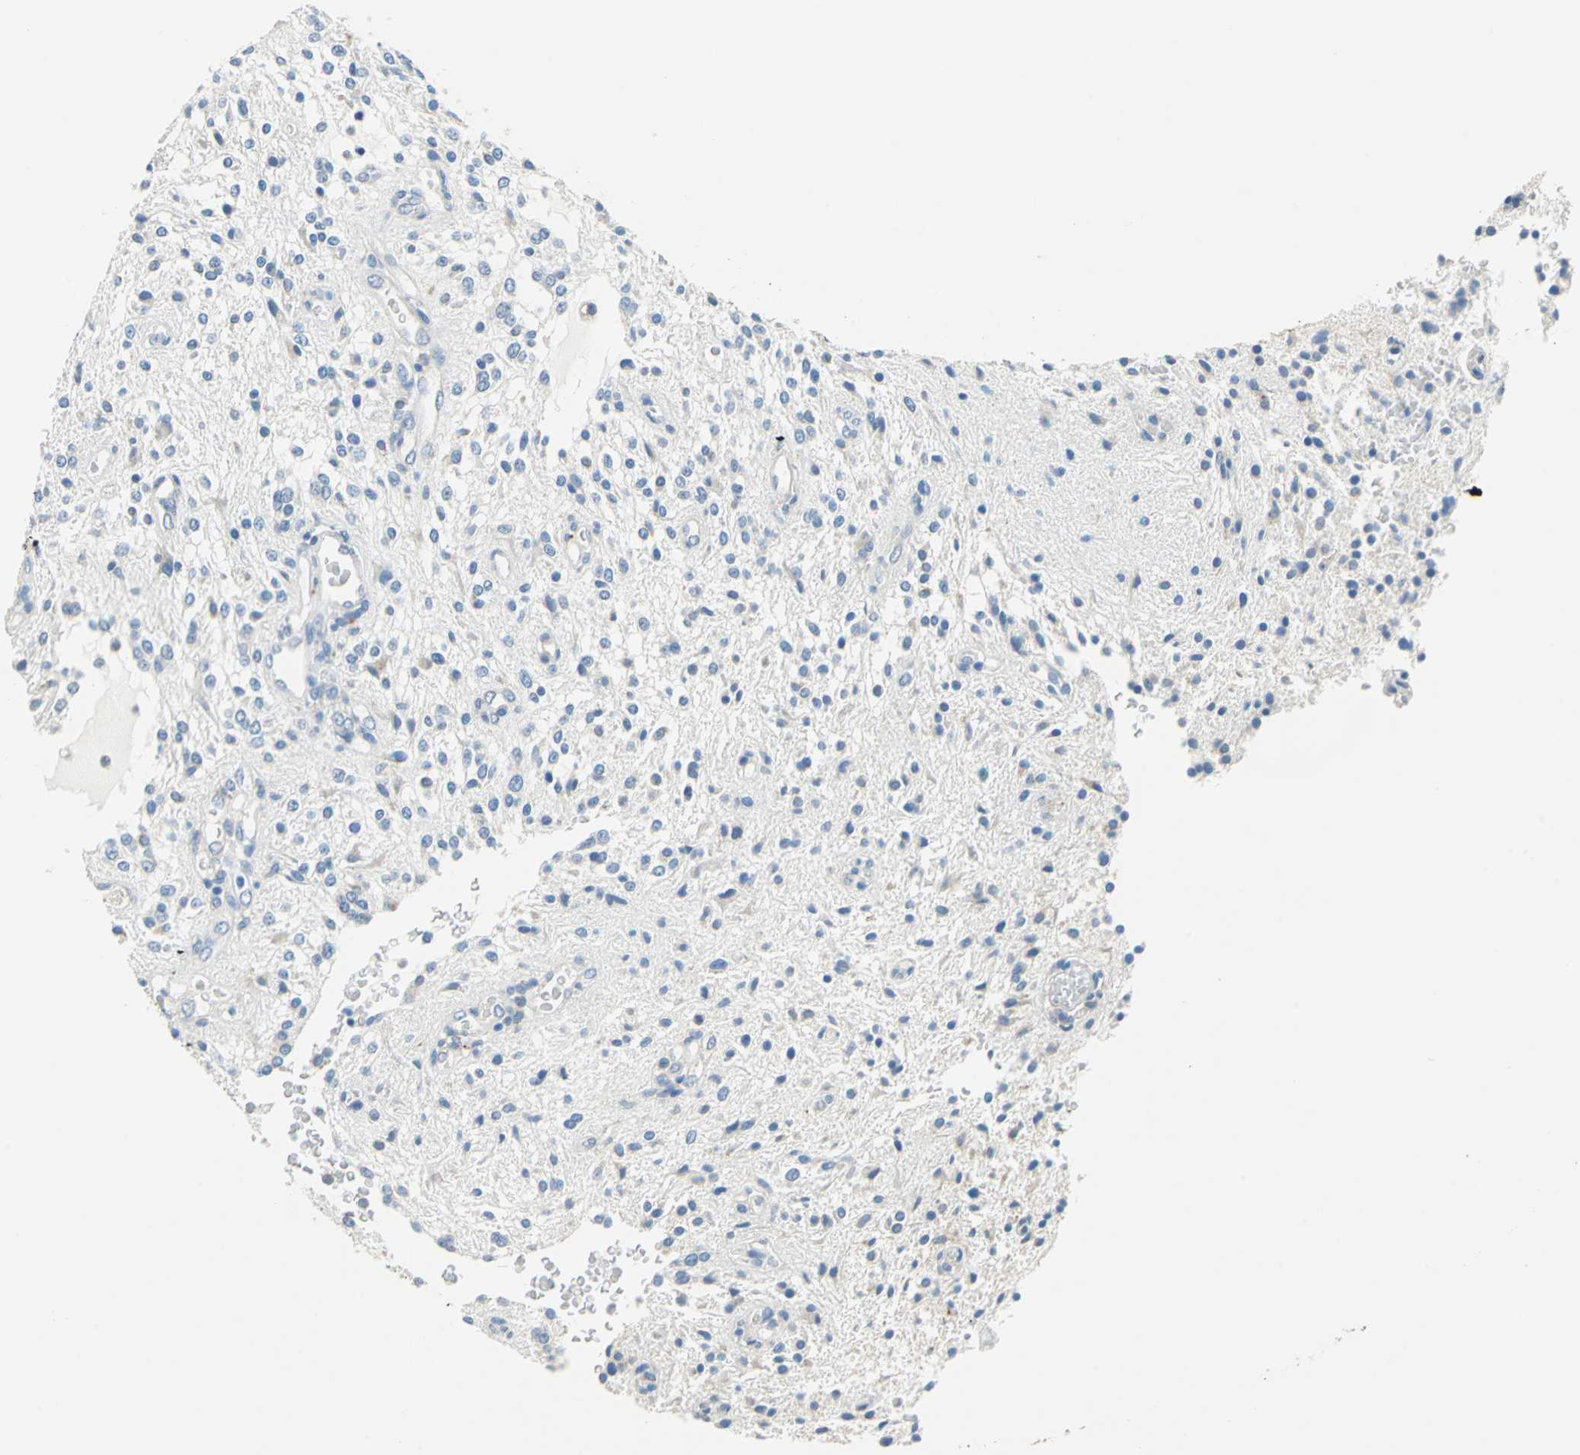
{"staining": {"intensity": "negative", "quantity": "none", "location": "none"}, "tissue": "glioma", "cell_type": "Tumor cells", "image_type": "cancer", "snomed": [{"axis": "morphology", "description": "Glioma, malignant, NOS"}, {"axis": "topography", "description": "Cerebellum"}], "caption": "This is an IHC photomicrograph of human glioma (malignant). There is no staining in tumor cells.", "gene": "TEX264", "patient": {"sex": "female", "age": 10}}